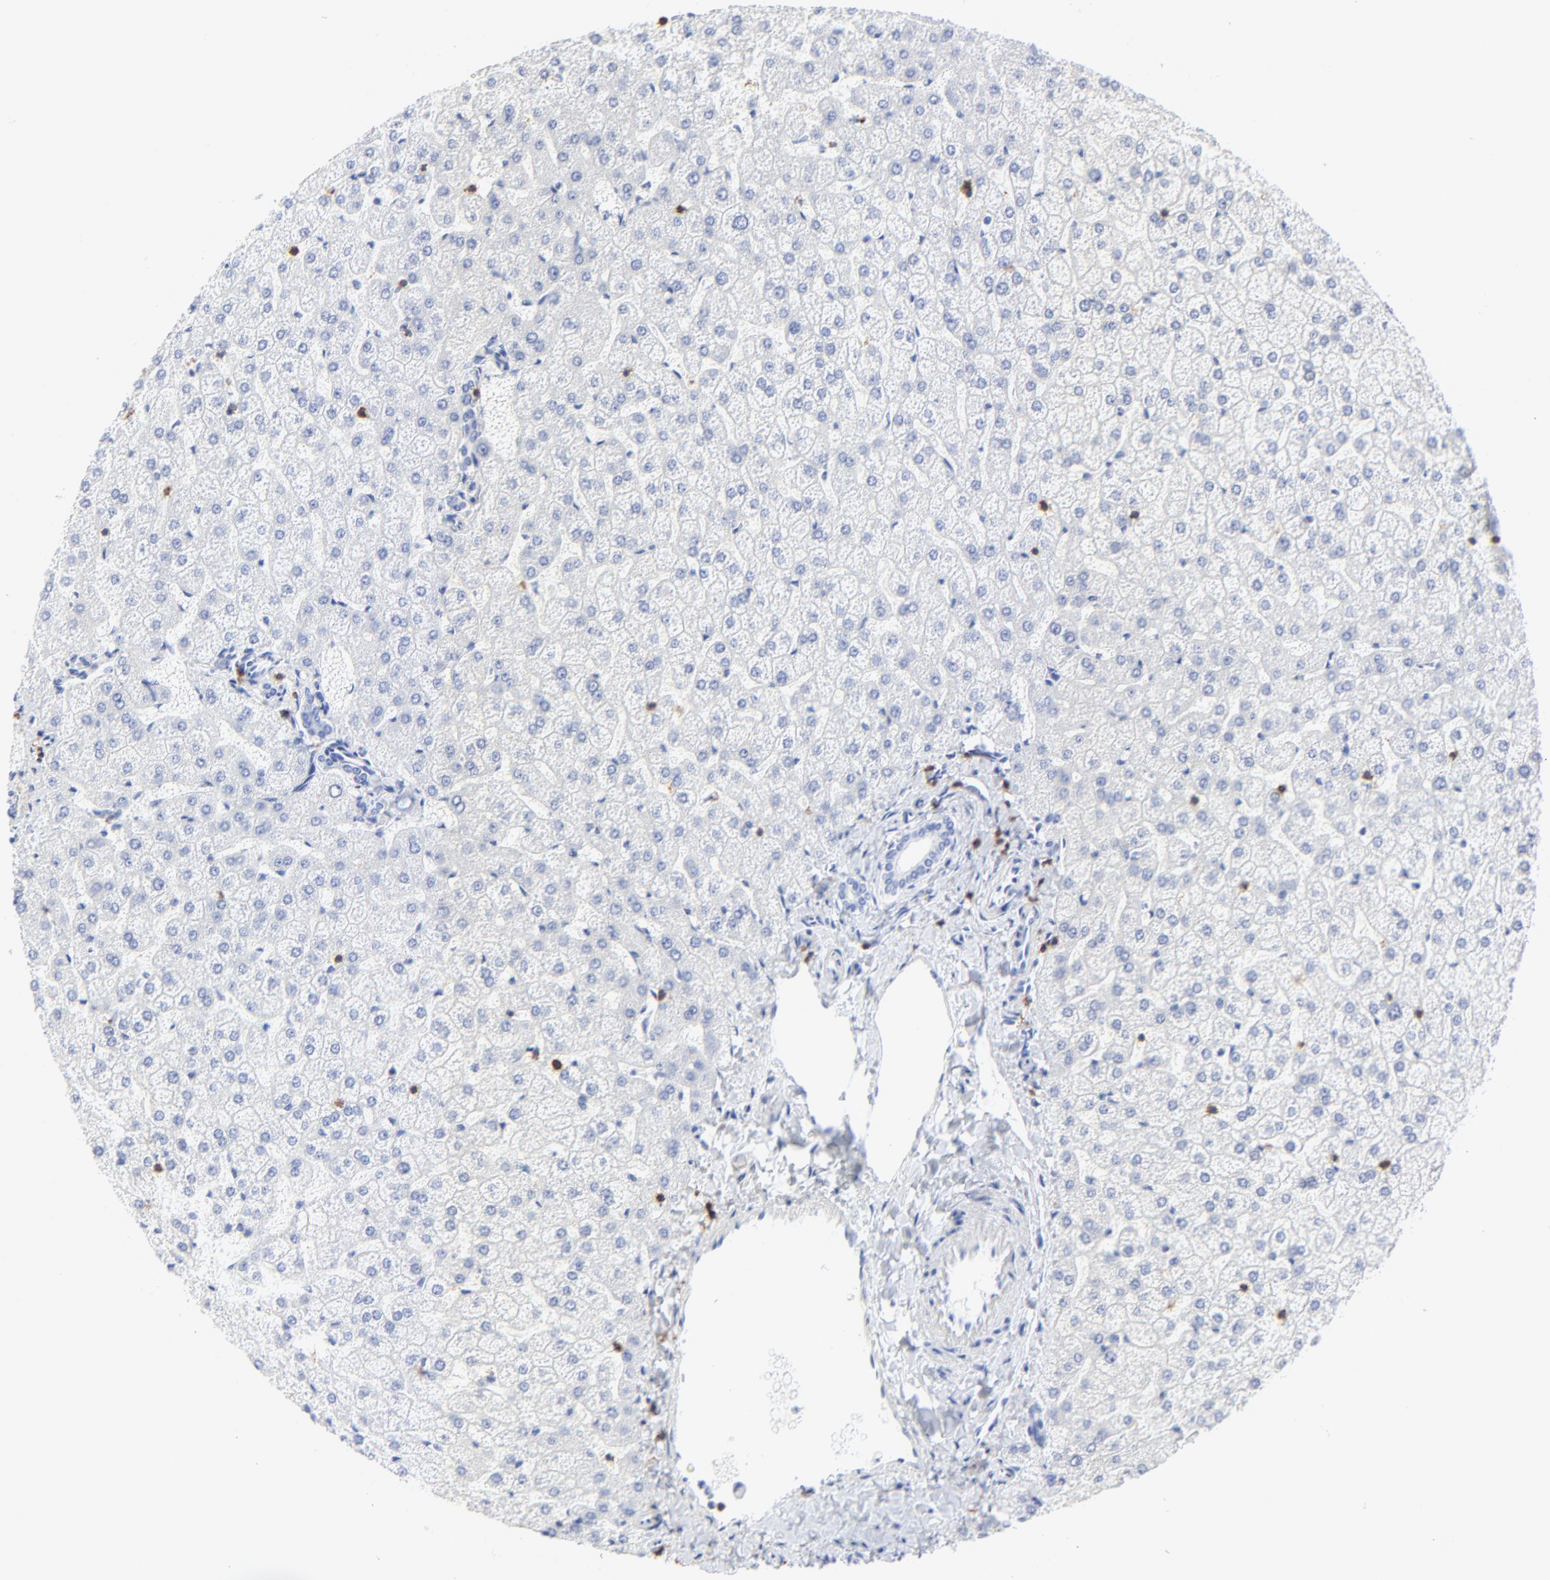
{"staining": {"intensity": "negative", "quantity": "none", "location": "none"}, "tissue": "liver", "cell_type": "Cholangiocytes", "image_type": "normal", "snomed": [{"axis": "morphology", "description": "Normal tissue, NOS"}, {"axis": "topography", "description": "Liver"}], "caption": "A high-resolution histopathology image shows immunohistochemistry staining of normal liver, which reveals no significant positivity in cholangiocytes. (Stains: DAB immunohistochemistry with hematoxylin counter stain, Microscopy: brightfield microscopy at high magnification).", "gene": "LCK", "patient": {"sex": "female", "age": 32}}